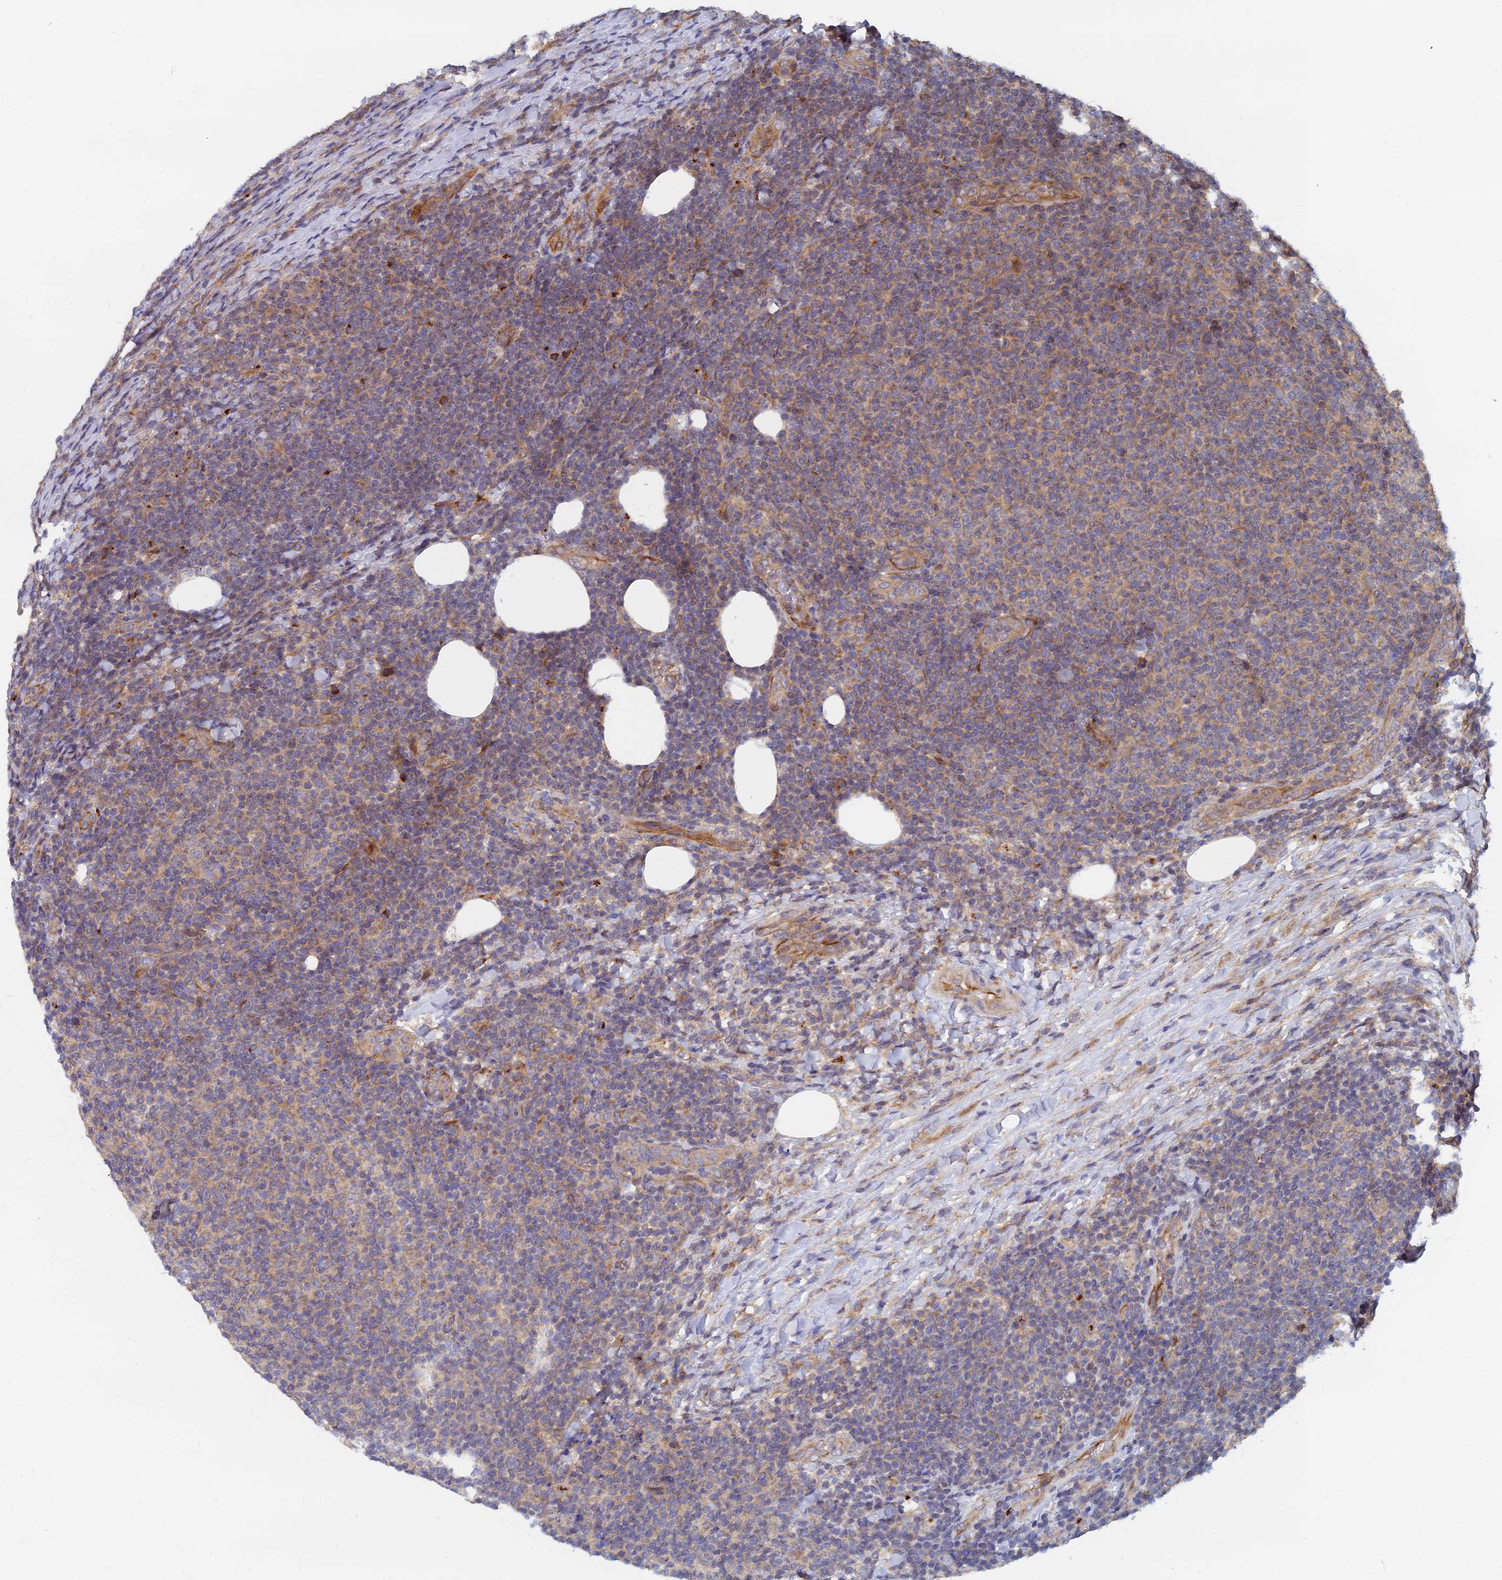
{"staining": {"intensity": "weak", "quantity": "25%-75%", "location": "cytoplasmic/membranous"}, "tissue": "lymphoma", "cell_type": "Tumor cells", "image_type": "cancer", "snomed": [{"axis": "morphology", "description": "Malignant lymphoma, non-Hodgkin's type, Low grade"}, {"axis": "topography", "description": "Lymph node"}], "caption": "Lymphoma stained with a brown dye displays weak cytoplasmic/membranous positive staining in about 25%-75% of tumor cells.", "gene": "CCZ1", "patient": {"sex": "male", "age": 66}}